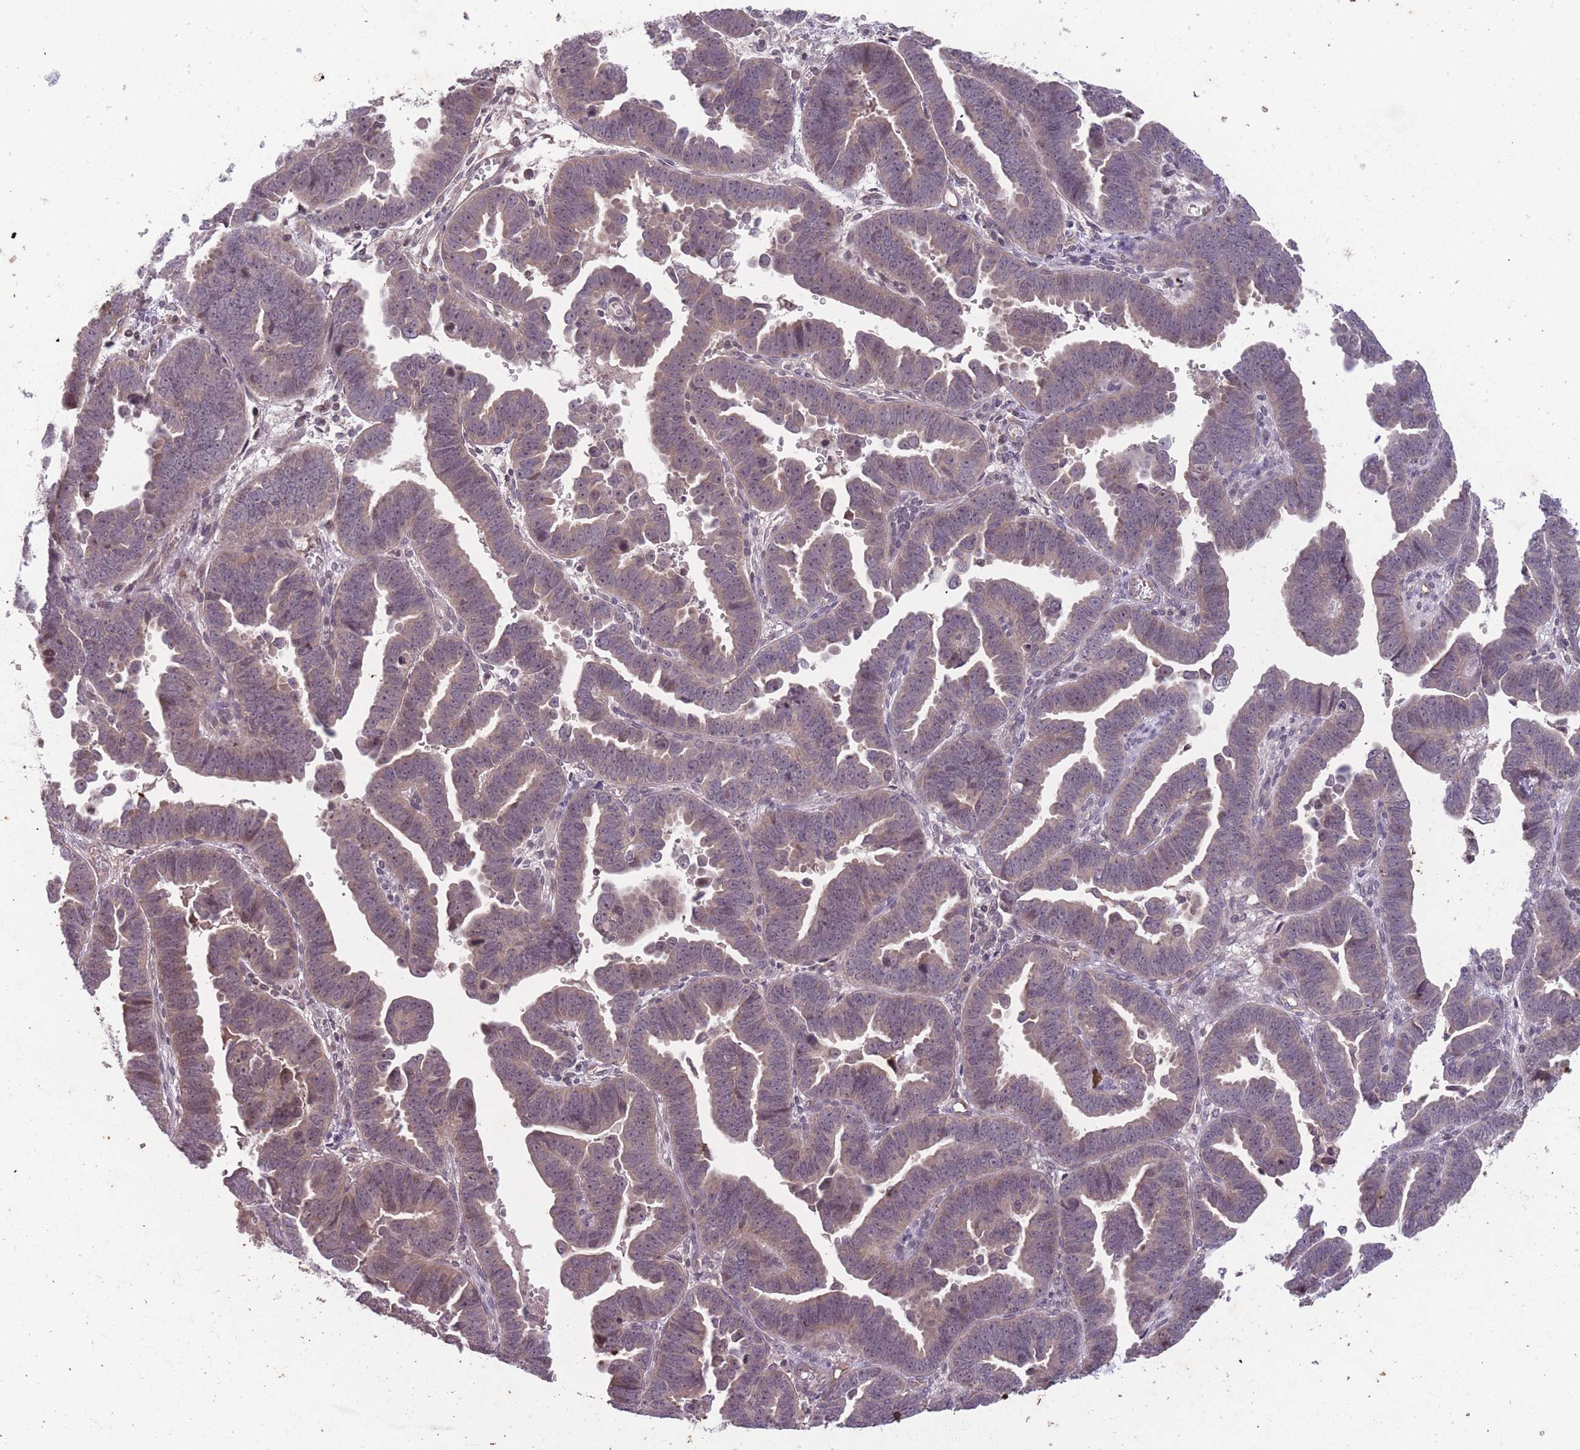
{"staining": {"intensity": "weak", "quantity": "25%-75%", "location": "cytoplasmic/membranous"}, "tissue": "endometrial cancer", "cell_type": "Tumor cells", "image_type": "cancer", "snomed": [{"axis": "morphology", "description": "Adenocarcinoma, NOS"}, {"axis": "topography", "description": "Endometrium"}], "caption": "IHC image of neoplastic tissue: endometrial adenocarcinoma stained using IHC reveals low levels of weak protein expression localized specifically in the cytoplasmic/membranous of tumor cells, appearing as a cytoplasmic/membranous brown color.", "gene": "GGT5", "patient": {"sex": "female", "age": 75}}